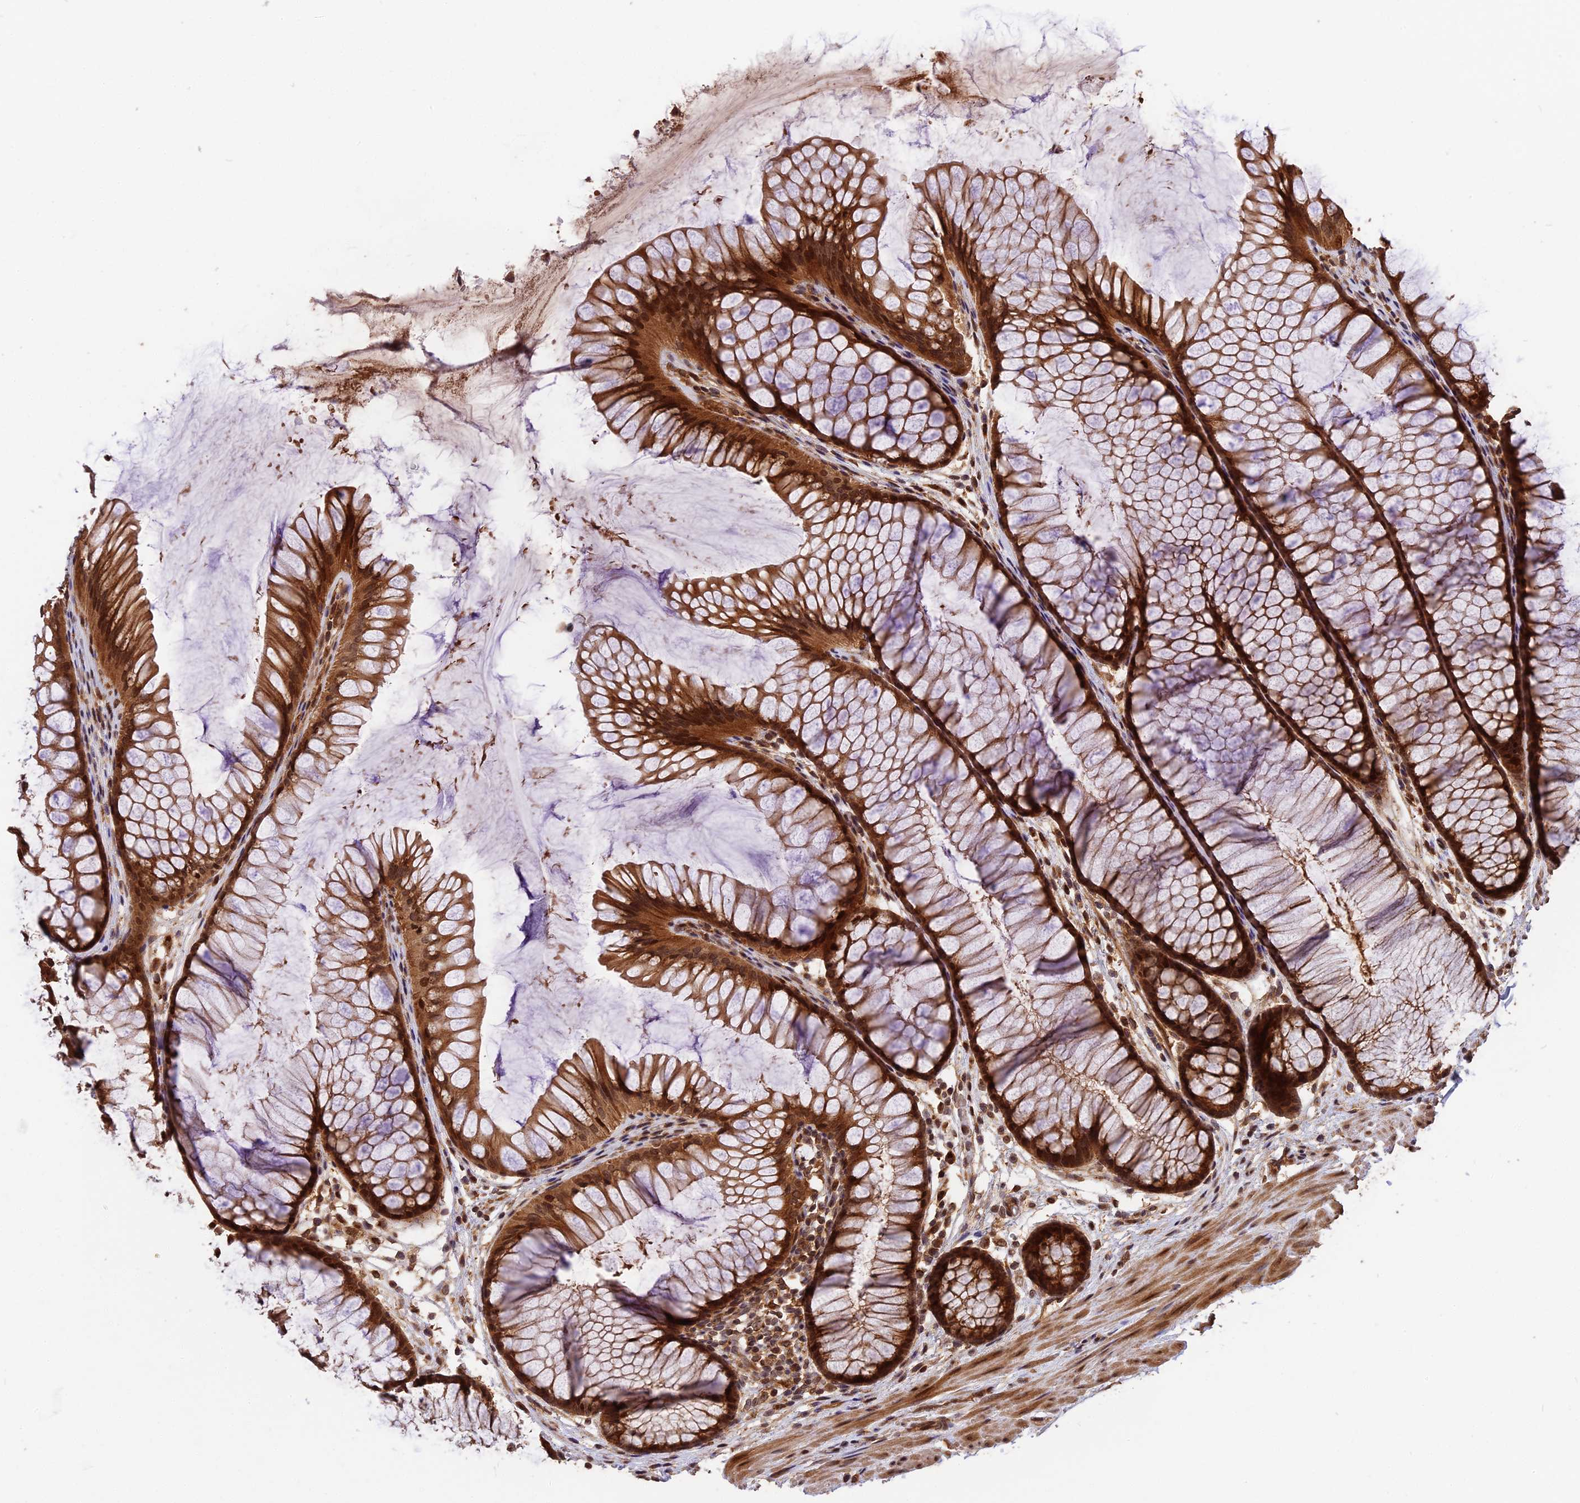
{"staining": {"intensity": "strong", "quantity": ">75%", "location": "cytoplasmic/membranous"}, "tissue": "colon", "cell_type": "Endothelial cells", "image_type": "normal", "snomed": [{"axis": "morphology", "description": "Normal tissue, NOS"}, {"axis": "topography", "description": "Colon"}], "caption": "Strong cytoplasmic/membranous expression is appreciated in about >75% of endothelial cells in normal colon. (DAB (3,3'-diaminobenzidine) IHC, brown staining for protein, blue staining for nuclei).", "gene": "ESCO1", "patient": {"sex": "female", "age": 82}}